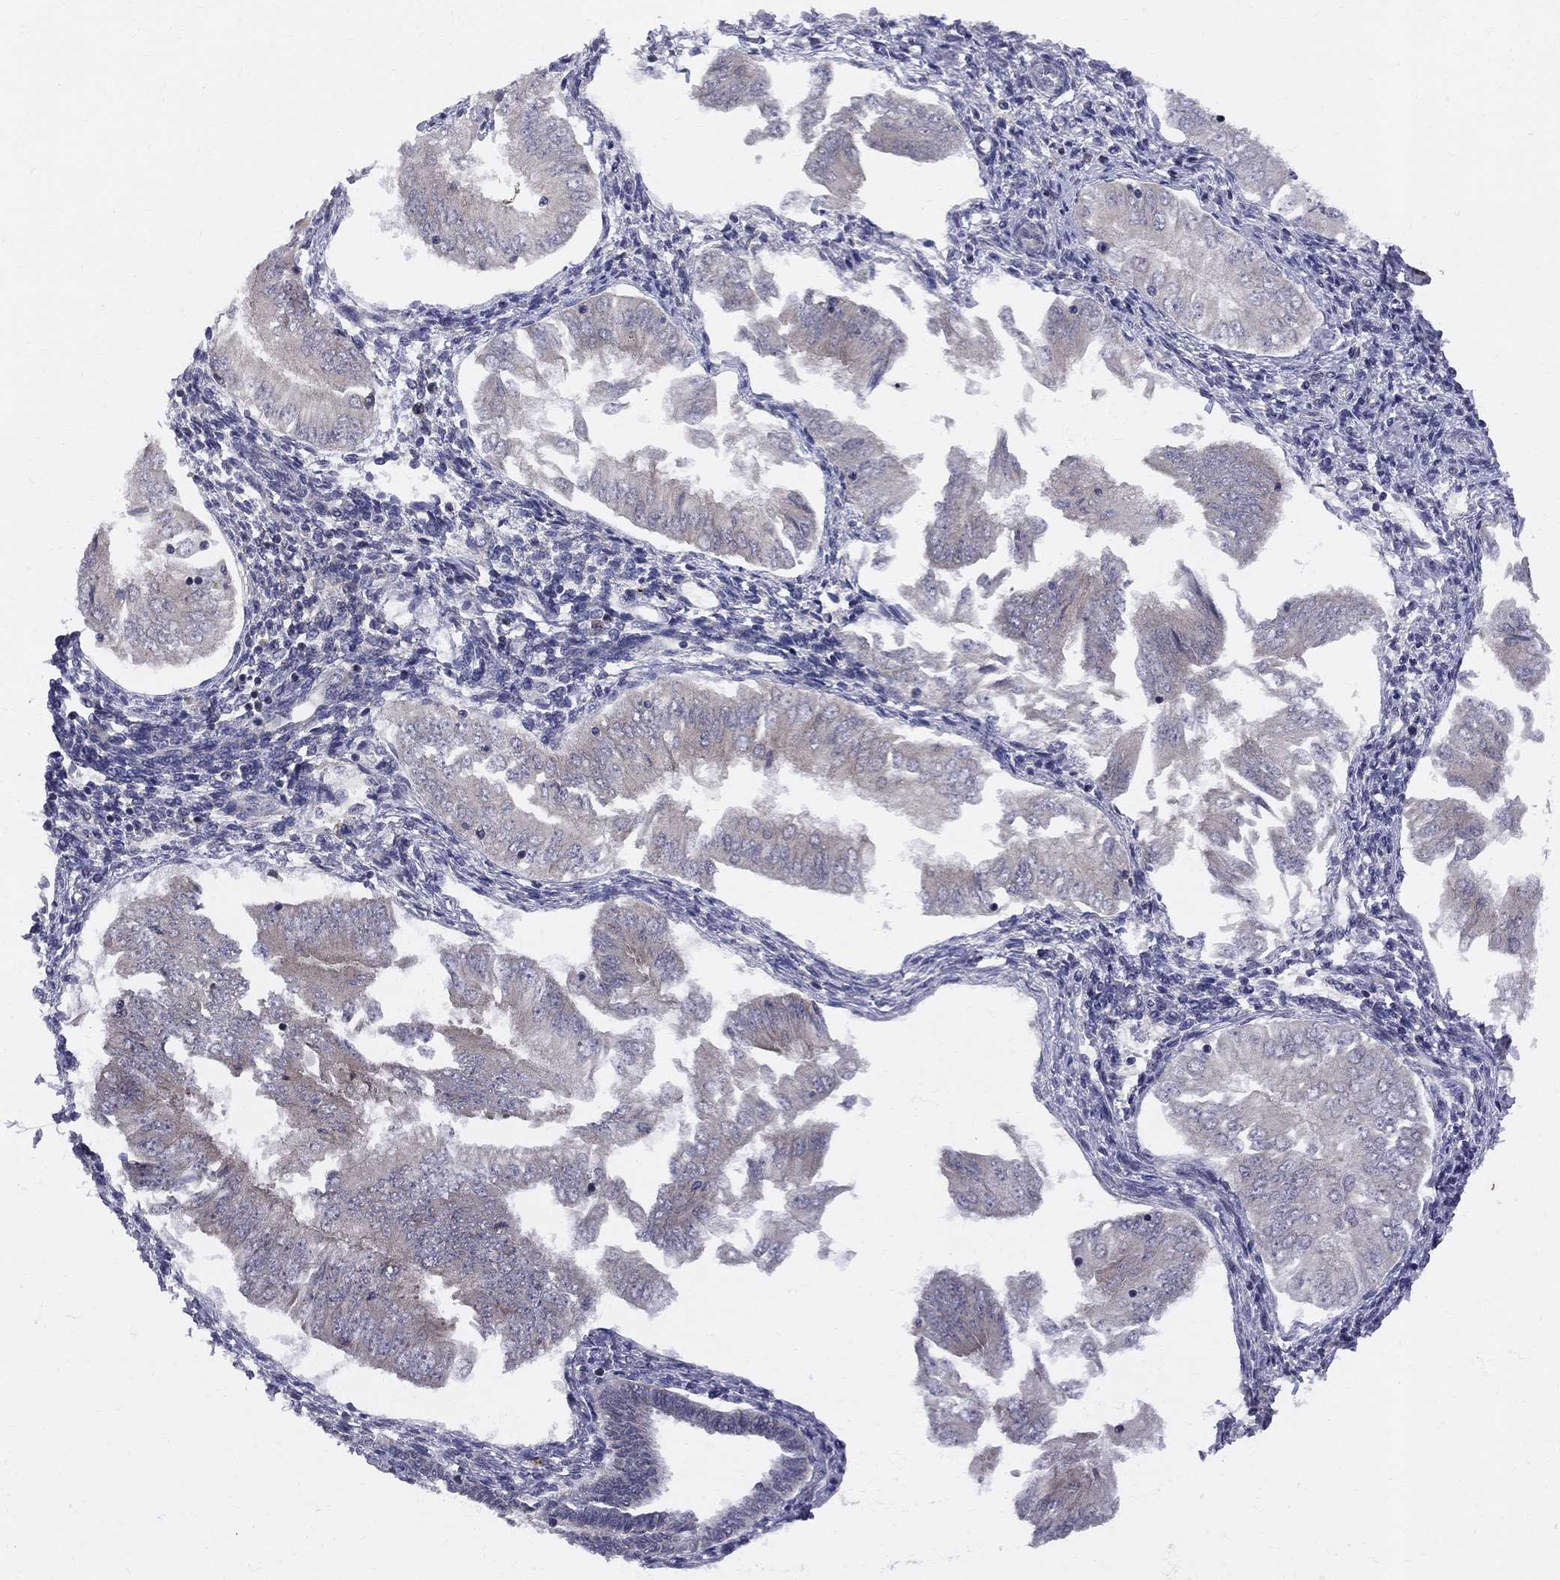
{"staining": {"intensity": "negative", "quantity": "none", "location": "none"}, "tissue": "endometrial cancer", "cell_type": "Tumor cells", "image_type": "cancer", "snomed": [{"axis": "morphology", "description": "Adenocarcinoma, NOS"}, {"axis": "topography", "description": "Endometrium"}], "caption": "Immunohistochemistry (IHC) photomicrograph of endometrial adenocarcinoma stained for a protein (brown), which shows no positivity in tumor cells. (Stains: DAB (3,3'-diaminobenzidine) immunohistochemistry with hematoxylin counter stain, Microscopy: brightfield microscopy at high magnification).", "gene": "CNOT11", "patient": {"sex": "female", "age": 53}}